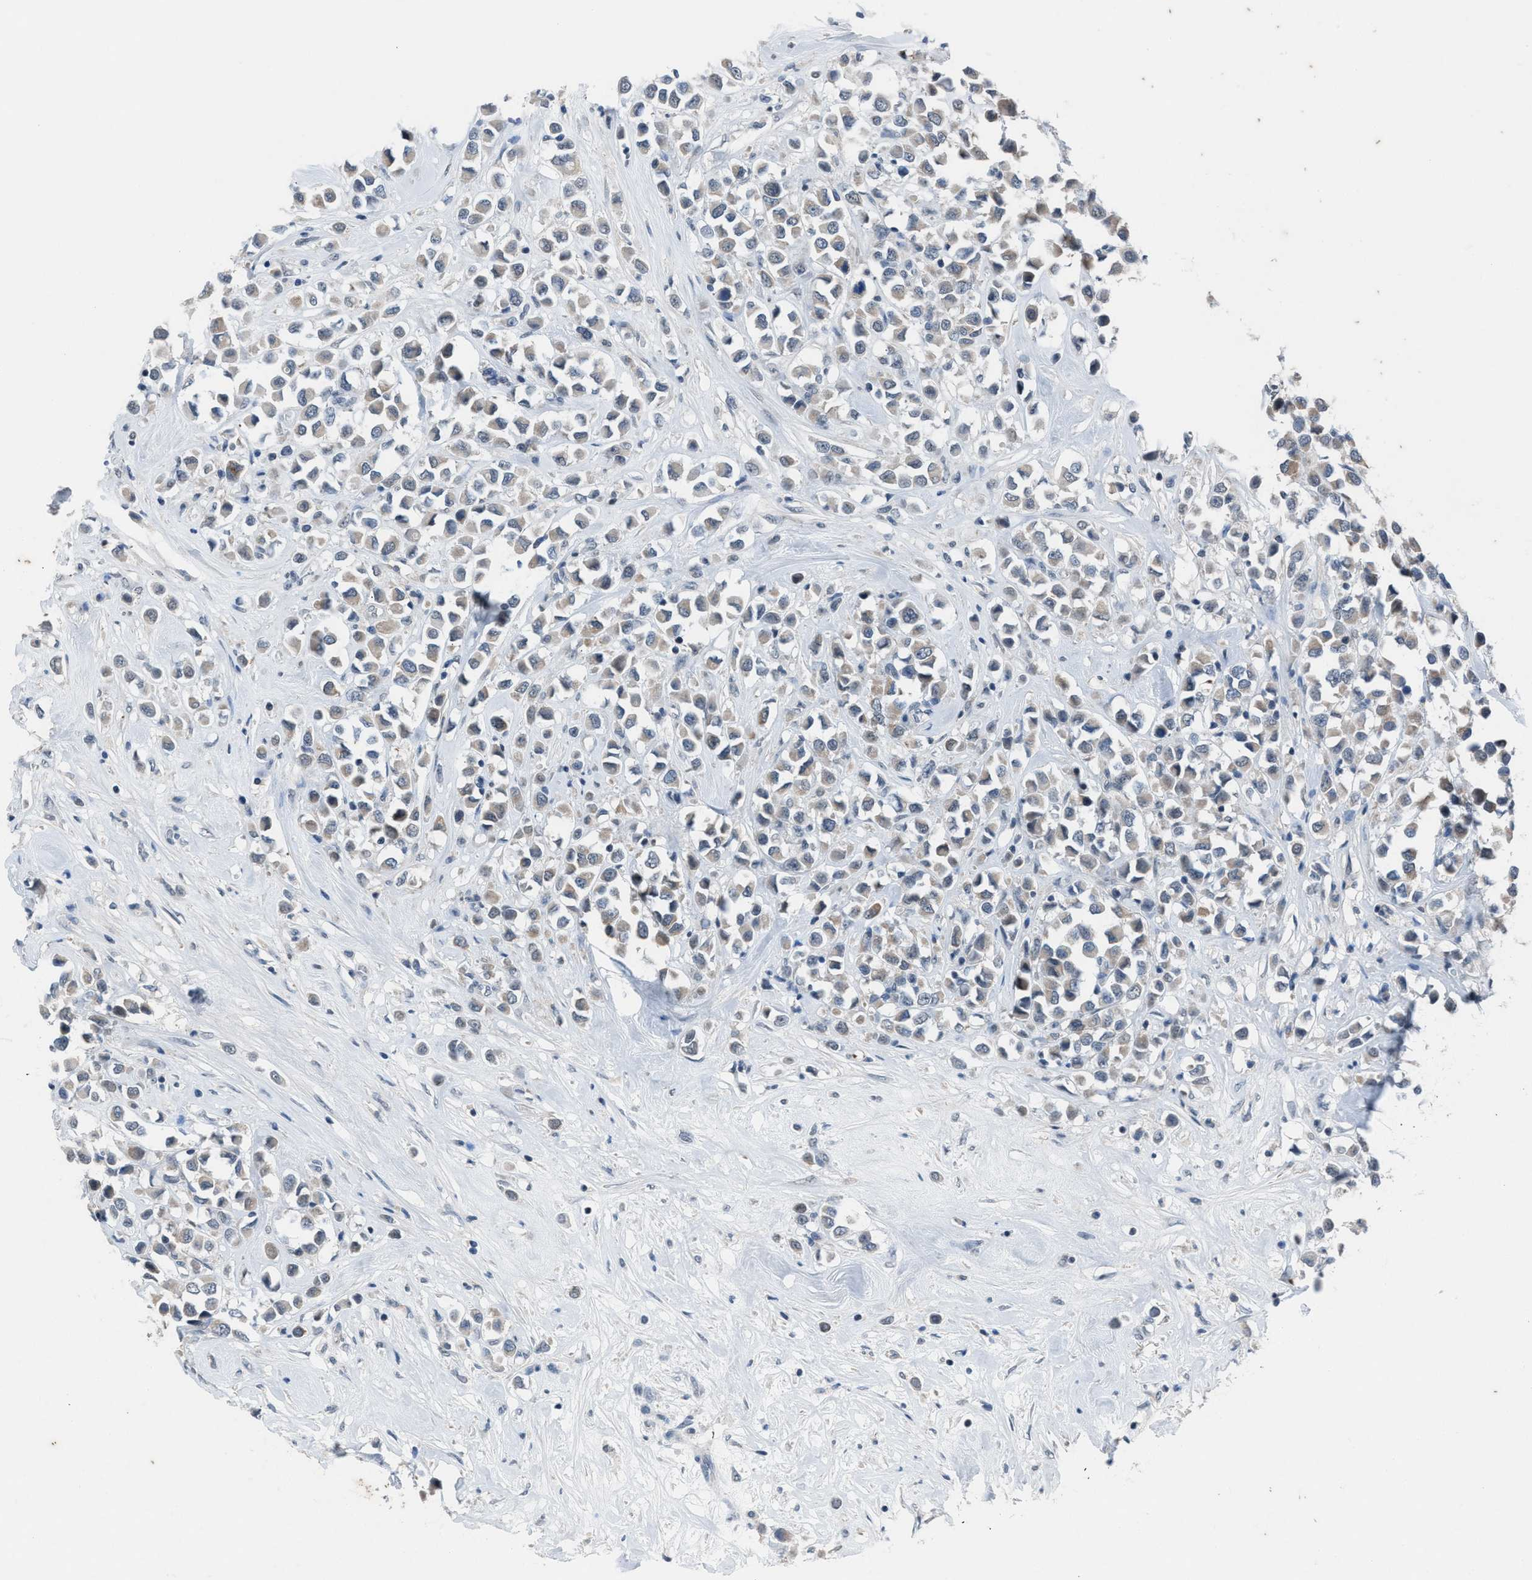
{"staining": {"intensity": "weak", "quantity": "<25%", "location": "cytoplasmic/membranous"}, "tissue": "breast cancer", "cell_type": "Tumor cells", "image_type": "cancer", "snomed": [{"axis": "morphology", "description": "Duct carcinoma"}, {"axis": "topography", "description": "Breast"}], "caption": "Invasive ductal carcinoma (breast) was stained to show a protein in brown. There is no significant staining in tumor cells.", "gene": "ANAPC11", "patient": {"sex": "female", "age": 61}}